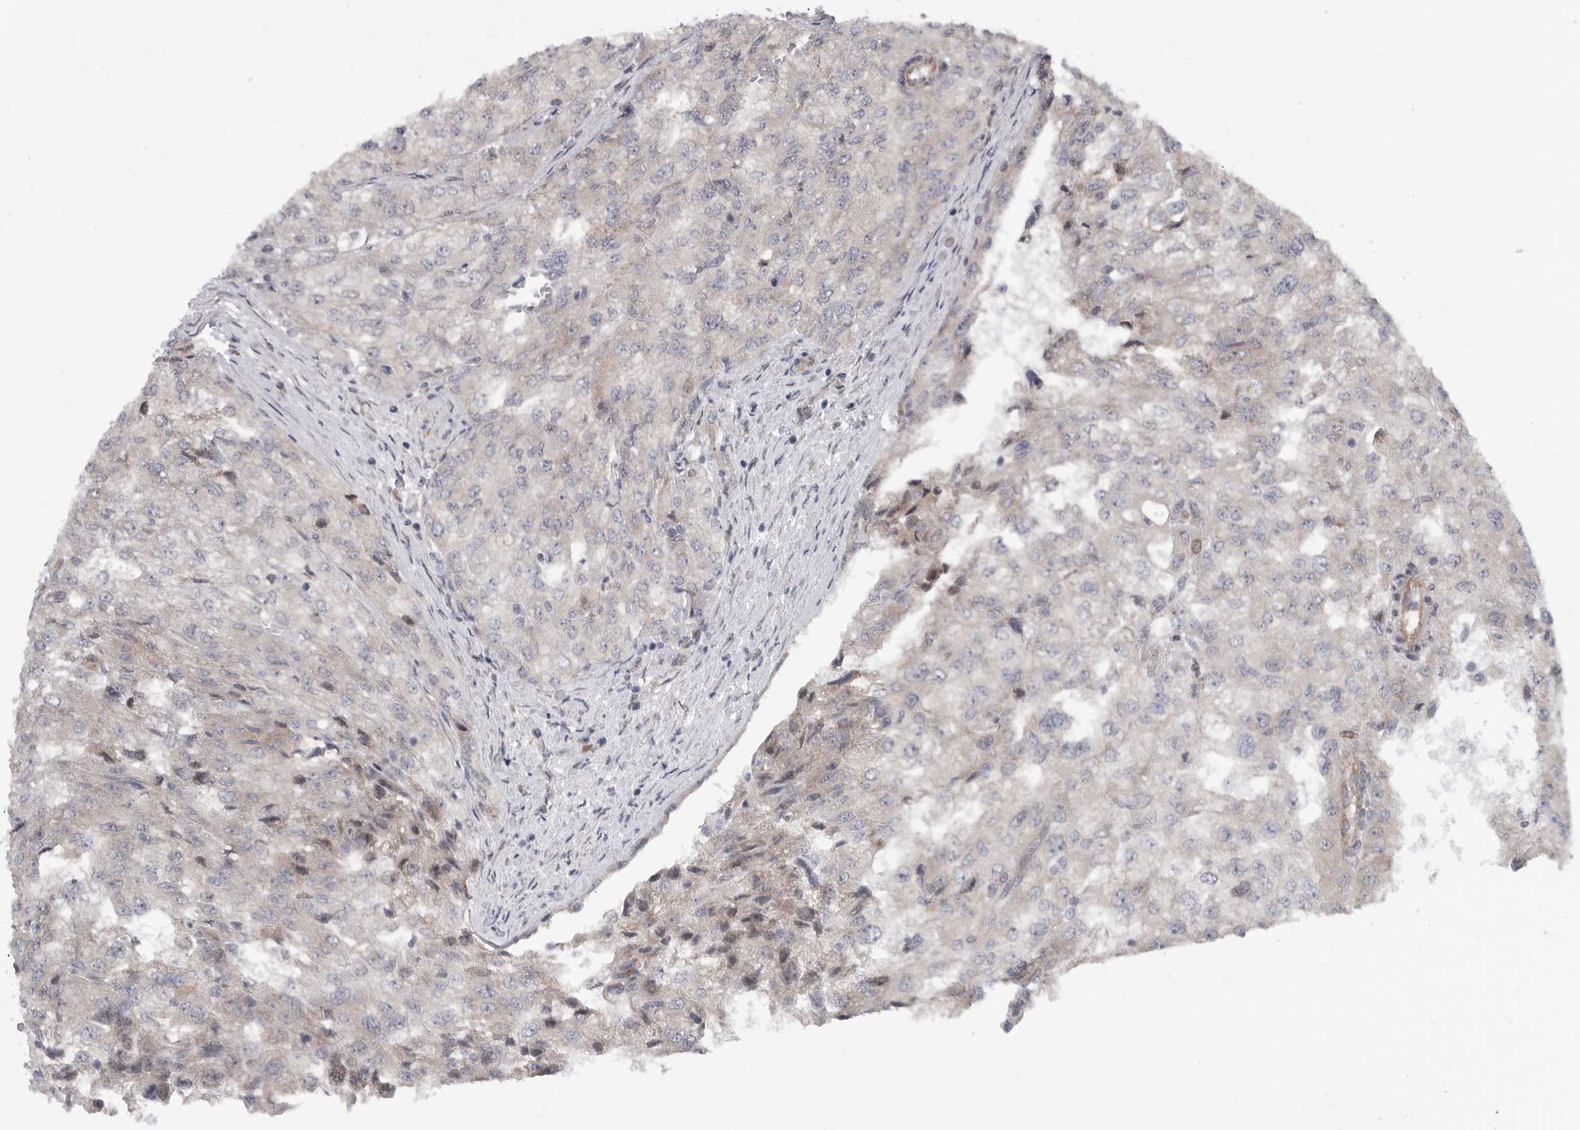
{"staining": {"intensity": "negative", "quantity": "none", "location": "none"}, "tissue": "renal cancer", "cell_type": "Tumor cells", "image_type": "cancer", "snomed": [{"axis": "morphology", "description": "Adenocarcinoma, NOS"}, {"axis": "topography", "description": "Kidney"}], "caption": "This is a histopathology image of immunohistochemistry staining of renal adenocarcinoma, which shows no positivity in tumor cells.", "gene": "FBXO43", "patient": {"sex": "female", "age": 54}}